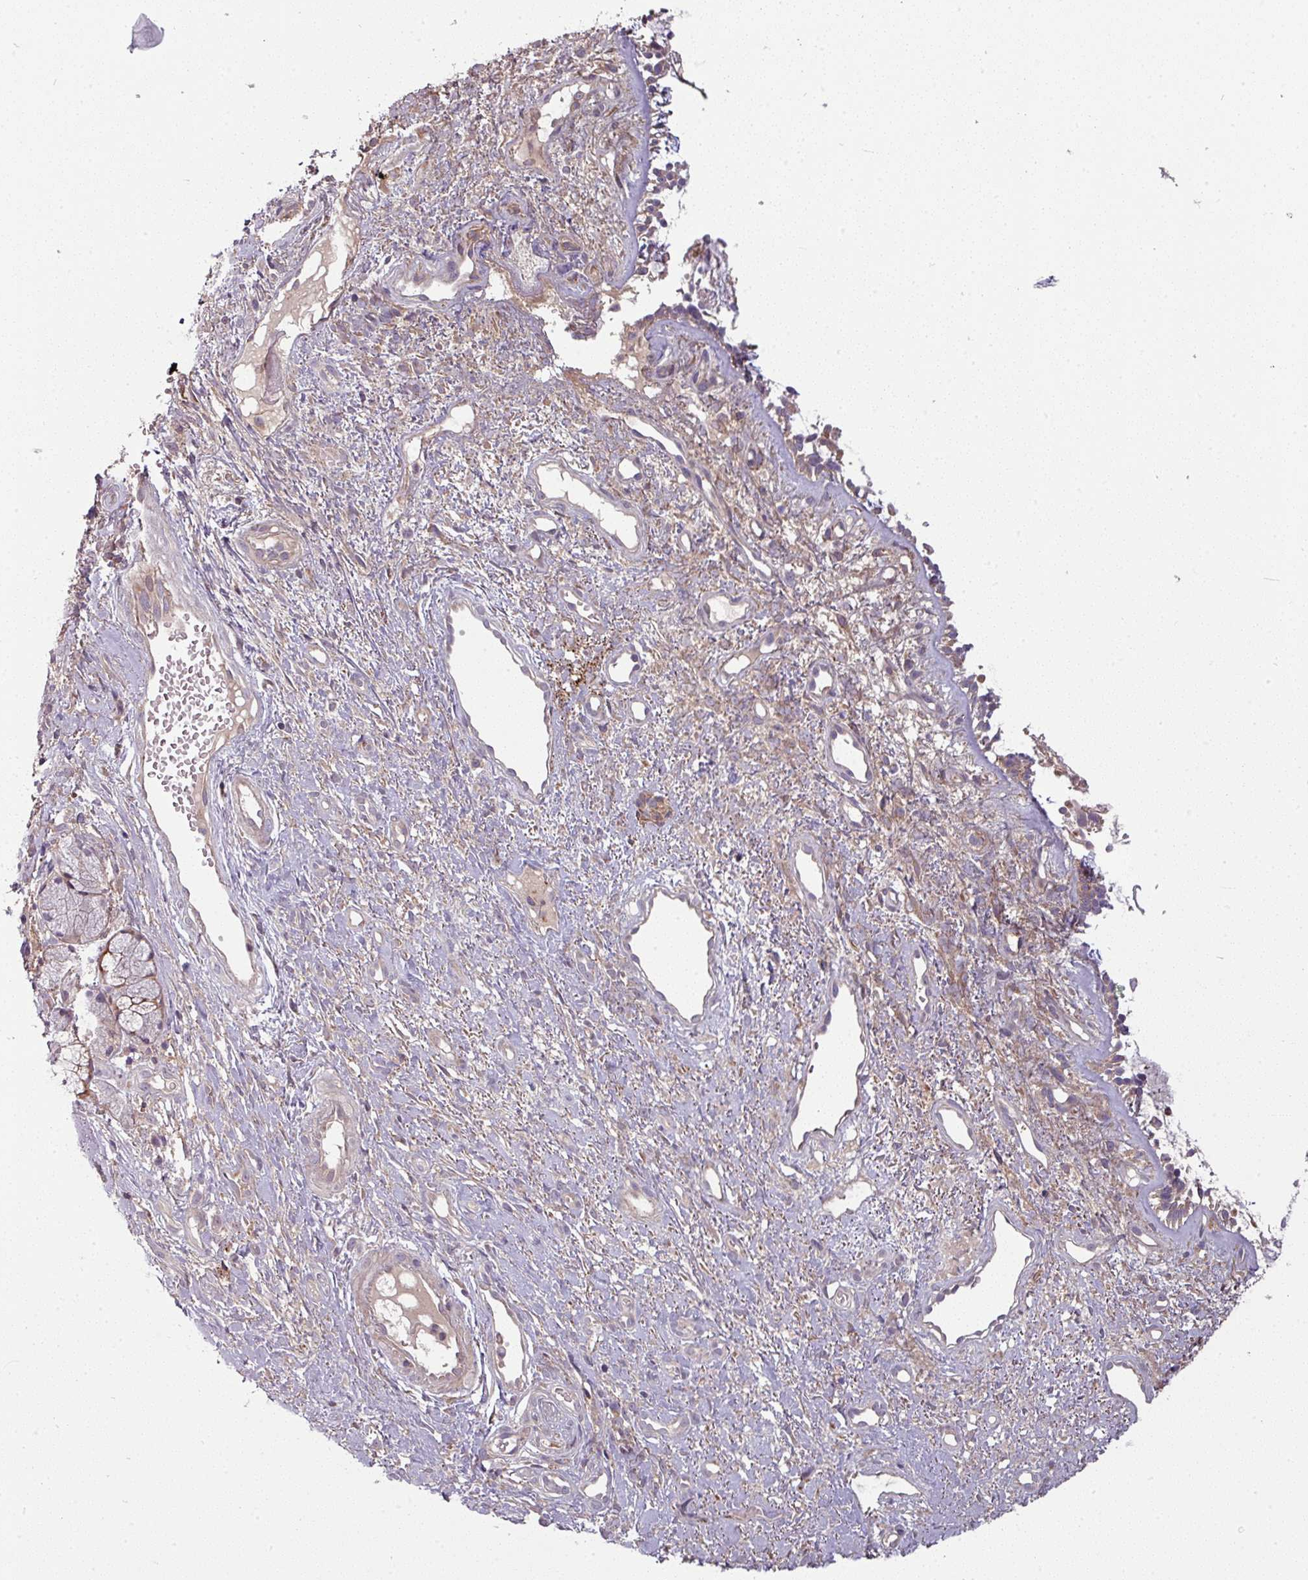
{"staining": {"intensity": "moderate", "quantity": "<25%", "location": "cytoplasmic/membranous"}, "tissue": "nasopharynx", "cell_type": "Respiratory epithelial cells", "image_type": "normal", "snomed": [{"axis": "morphology", "description": "Normal tissue, NOS"}, {"axis": "topography", "description": "Cartilage tissue"}, {"axis": "topography", "description": "Nasopharynx"}, {"axis": "topography", "description": "Thyroid gland"}], "caption": "A histopathology image of nasopharynx stained for a protein displays moderate cytoplasmic/membranous brown staining in respiratory epithelial cells. Immunohistochemistry stains the protein of interest in brown and the nuclei are stained blue.", "gene": "GSKIP", "patient": {"sex": "male", "age": 63}}